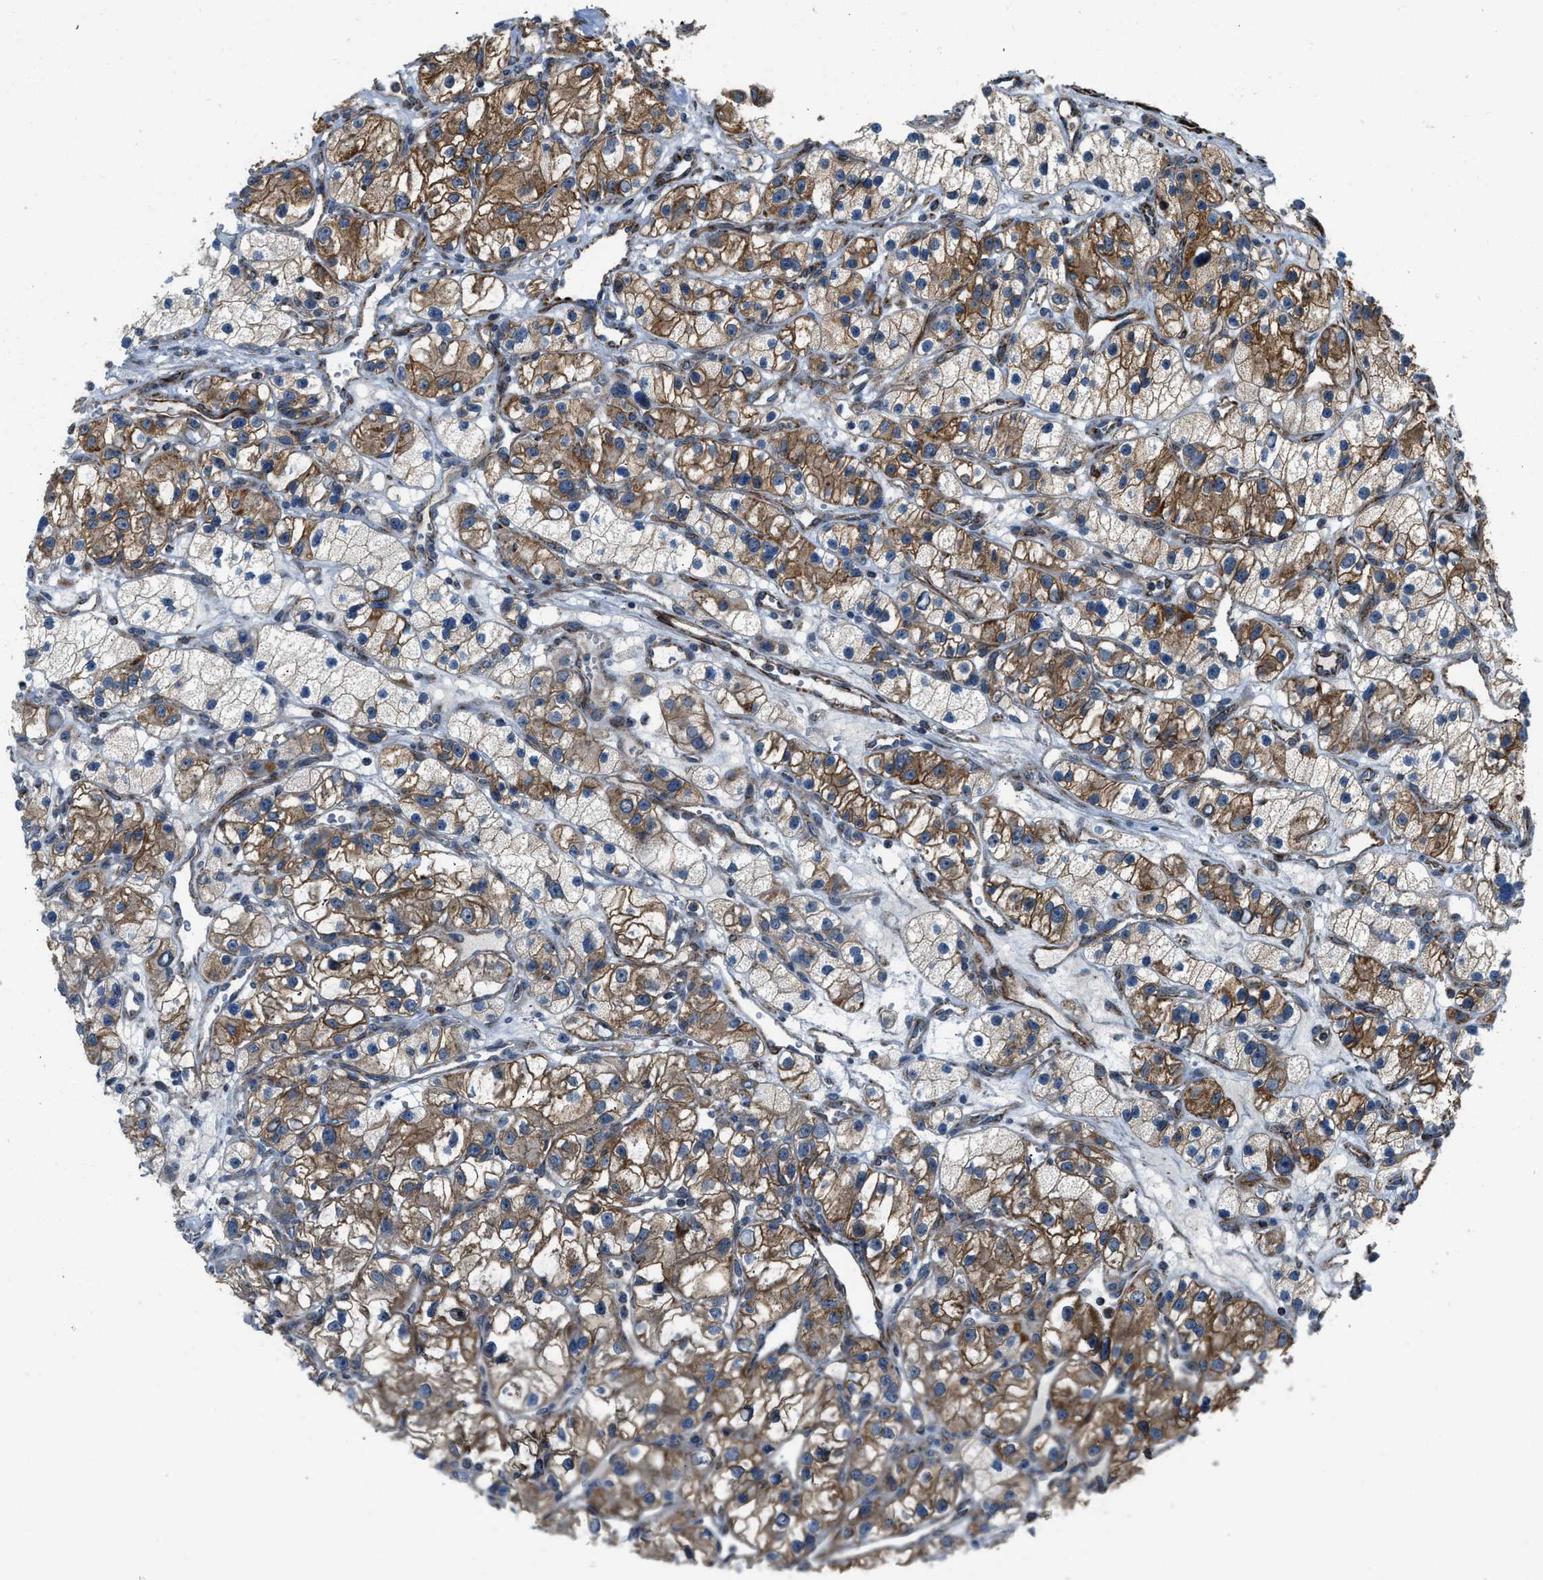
{"staining": {"intensity": "moderate", "quantity": ">75%", "location": "cytoplasmic/membranous"}, "tissue": "renal cancer", "cell_type": "Tumor cells", "image_type": "cancer", "snomed": [{"axis": "morphology", "description": "Adenocarcinoma, NOS"}, {"axis": "topography", "description": "Kidney"}], "caption": "Protein analysis of renal cancer (adenocarcinoma) tissue displays moderate cytoplasmic/membranous staining in about >75% of tumor cells. (Brightfield microscopy of DAB IHC at high magnification).", "gene": "GSDME", "patient": {"sex": "female", "age": 57}}